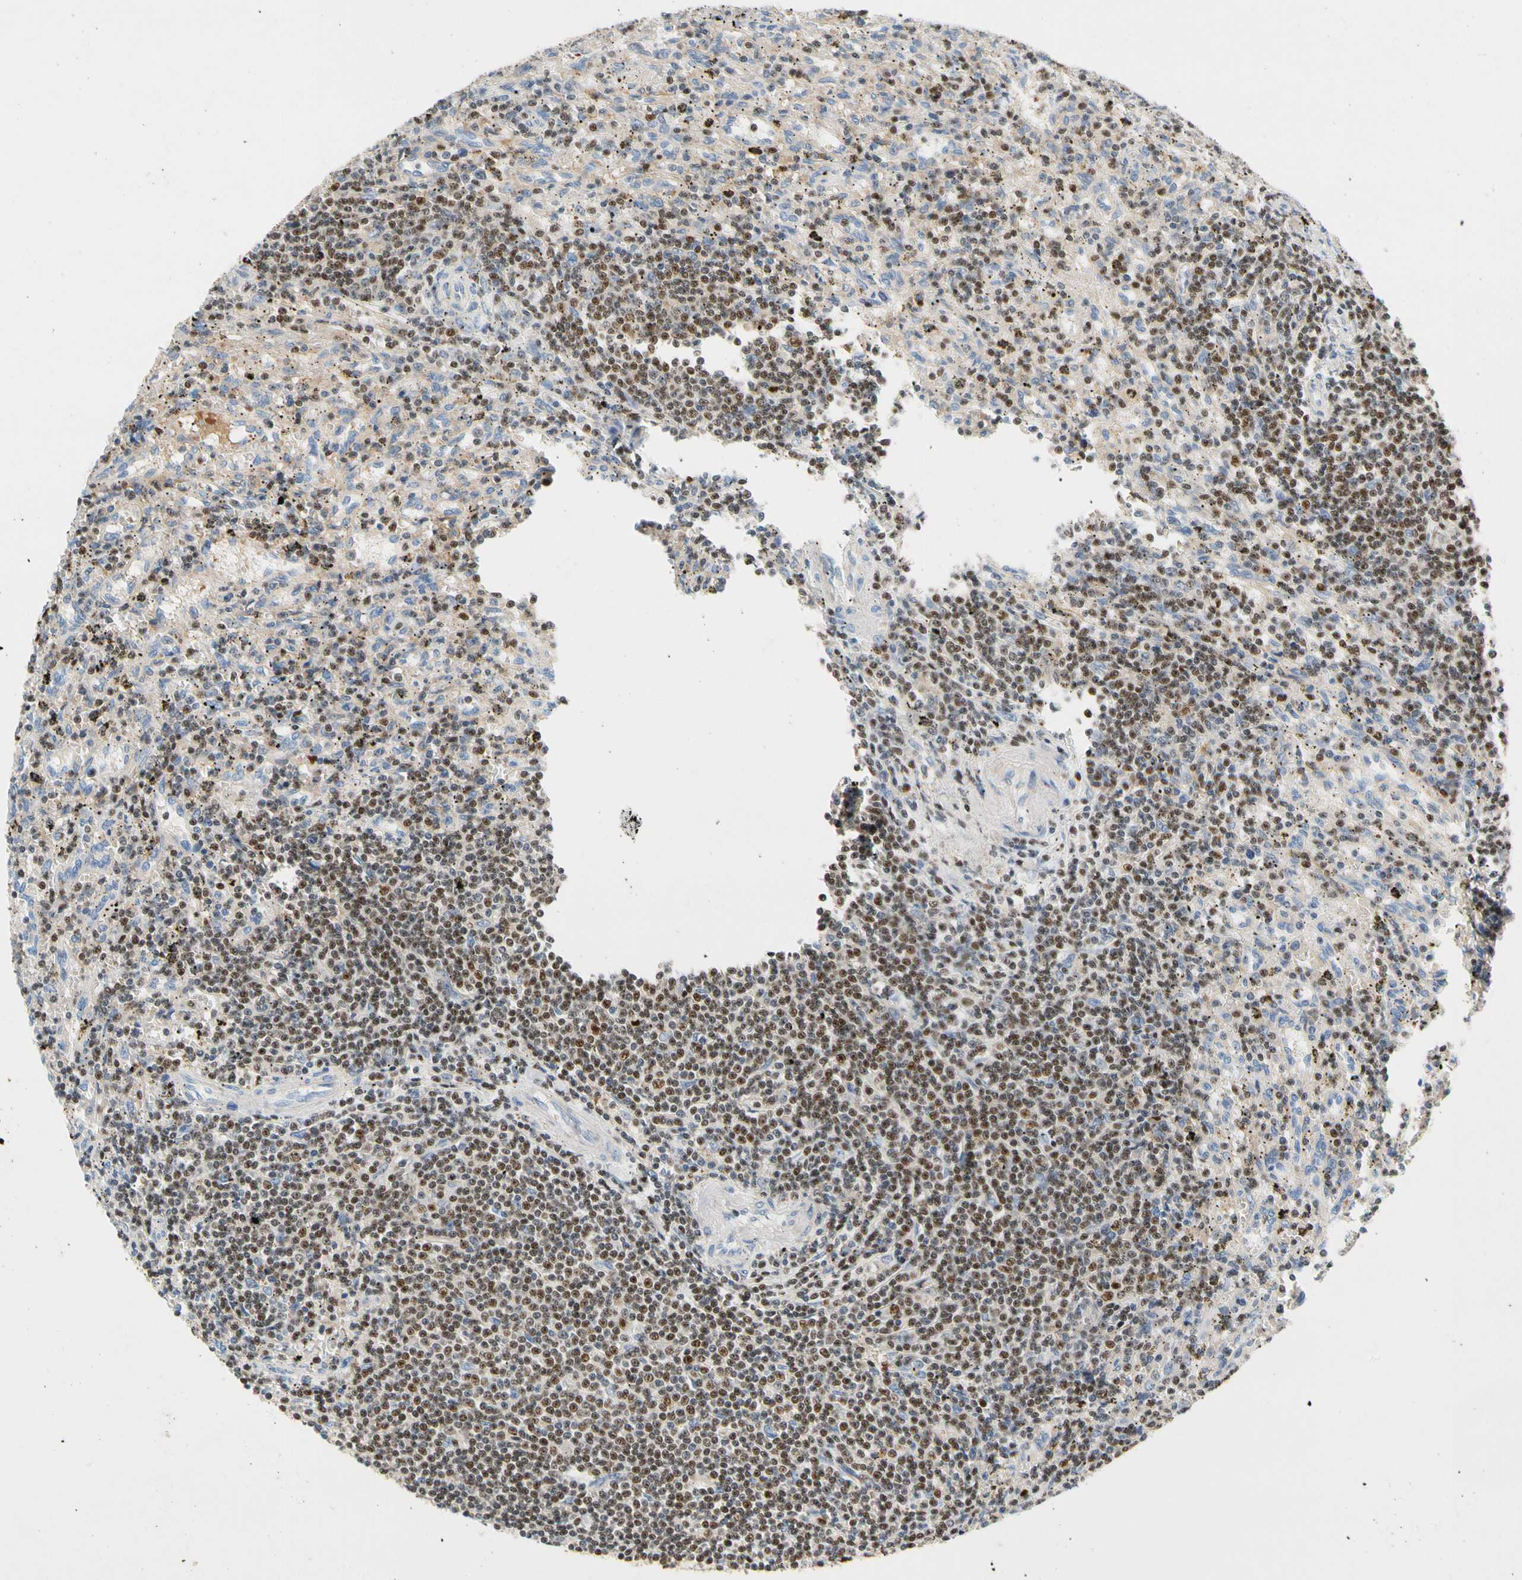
{"staining": {"intensity": "moderate", "quantity": "25%-75%", "location": "nuclear"}, "tissue": "lymphoma", "cell_type": "Tumor cells", "image_type": "cancer", "snomed": [{"axis": "morphology", "description": "Malignant lymphoma, non-Hodgkin's type, Low grade"}, {"axis": "topography", "description": "Spleen"}], "caption": "The image shows immunohistochemical staining of malignant lymphoma, non-Hodgkin's type (low-grade). There is moderate nuclear expression is seen in approximately 25%-75% of tumor cells.", "gene": "SP140", "patient": {"sex": "male", "age": 76}}